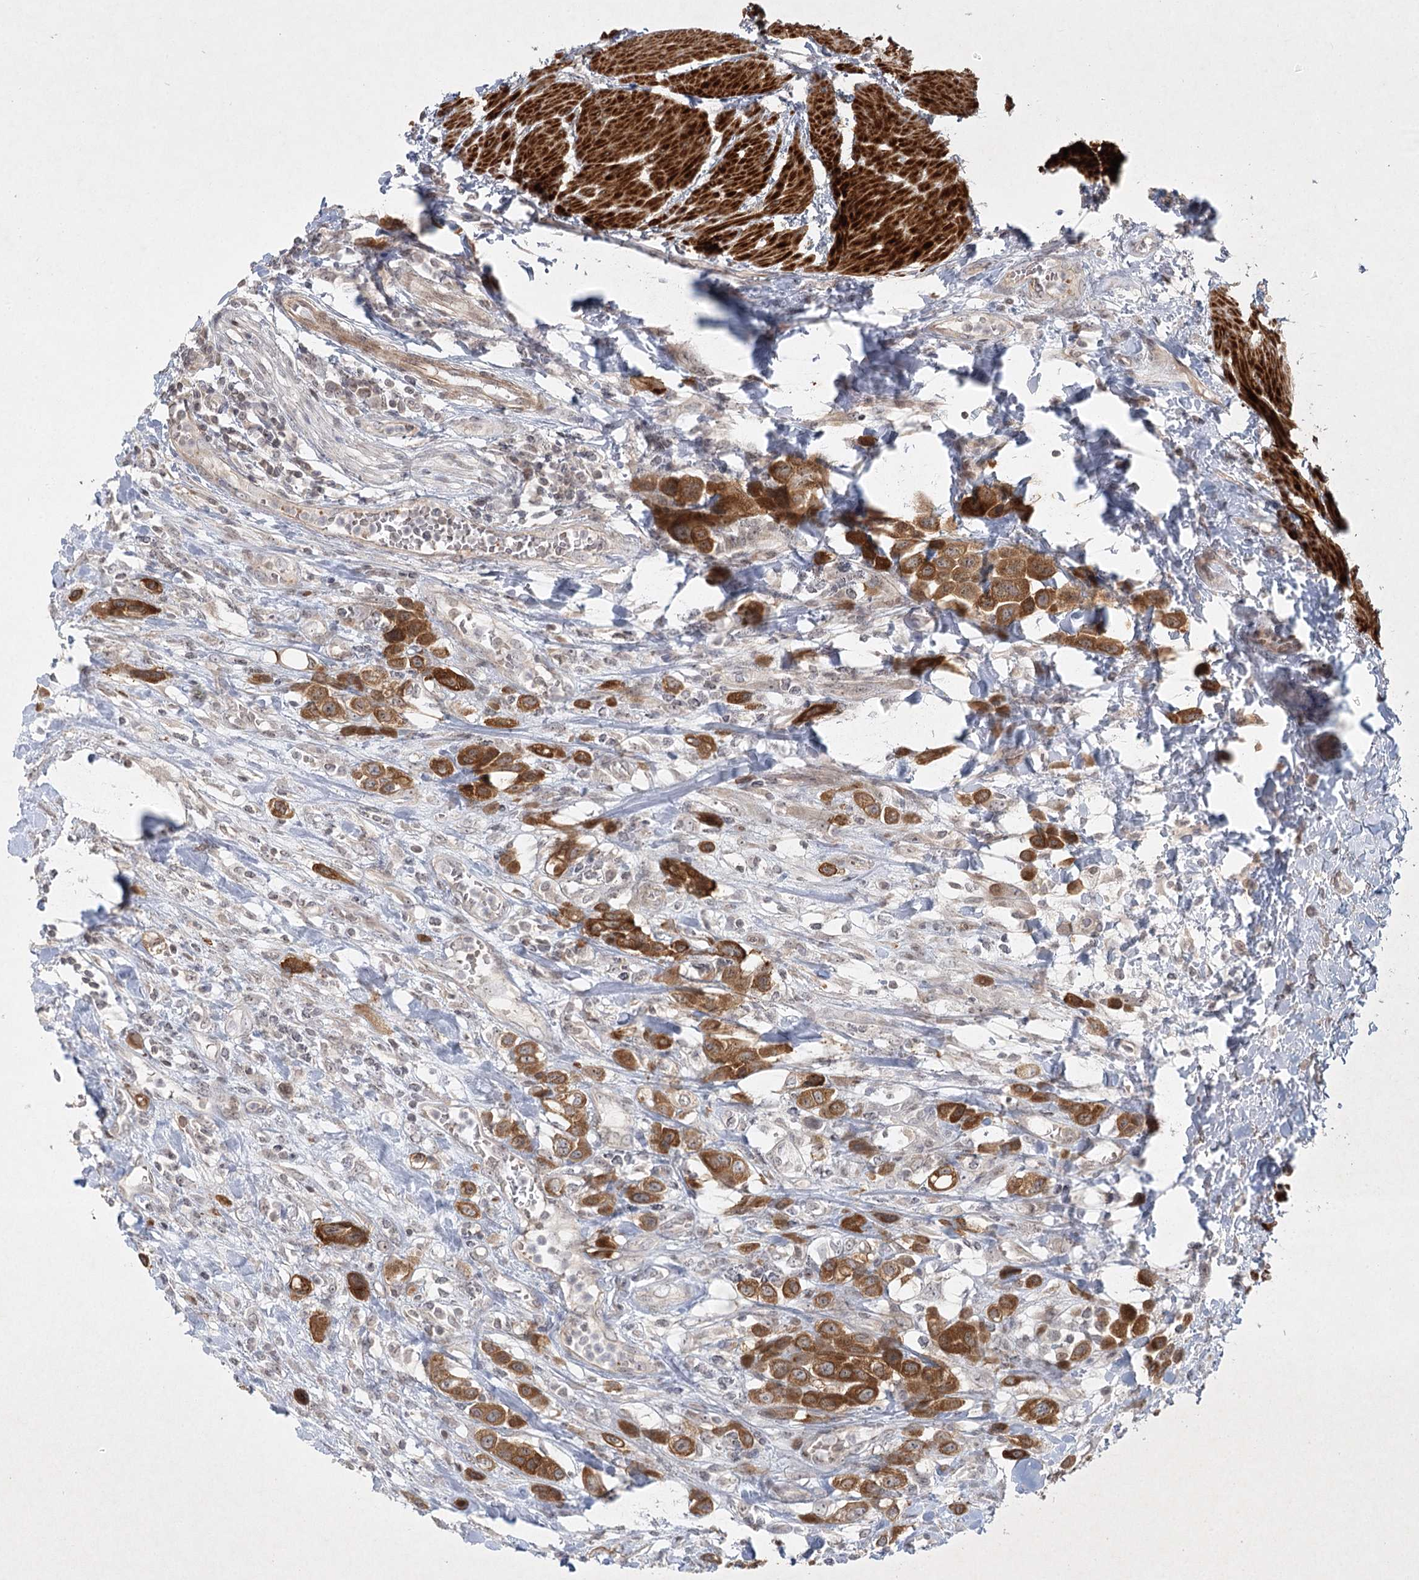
{"staining": {"intensity": "strong", "quantity": ">75%", "location": "cytoplasmic/membranous"}, "tissue": "urothelial cancer", "cell_type": "Tumor cells", "image_type": "cancer", "snomed": [{"axis": "morphology", "description": "Urothelial carcinoma, High grade"}, {"axis": "topography", "description": "Urinary bladder"}], "caption": "Immunohistochemistry micrograph of neoplastic tissue: human urothelial carcinoma (high-grade) stained using immunohistochemistry exhibits high levels of strong protein expression localized specifically in the cytoplasmic/membranous of tumor cells, appearing as a cytoplasmic/membranous brown color.", "gene": "SH2D3A", "patient": {"sex": "male", "age": 50}}